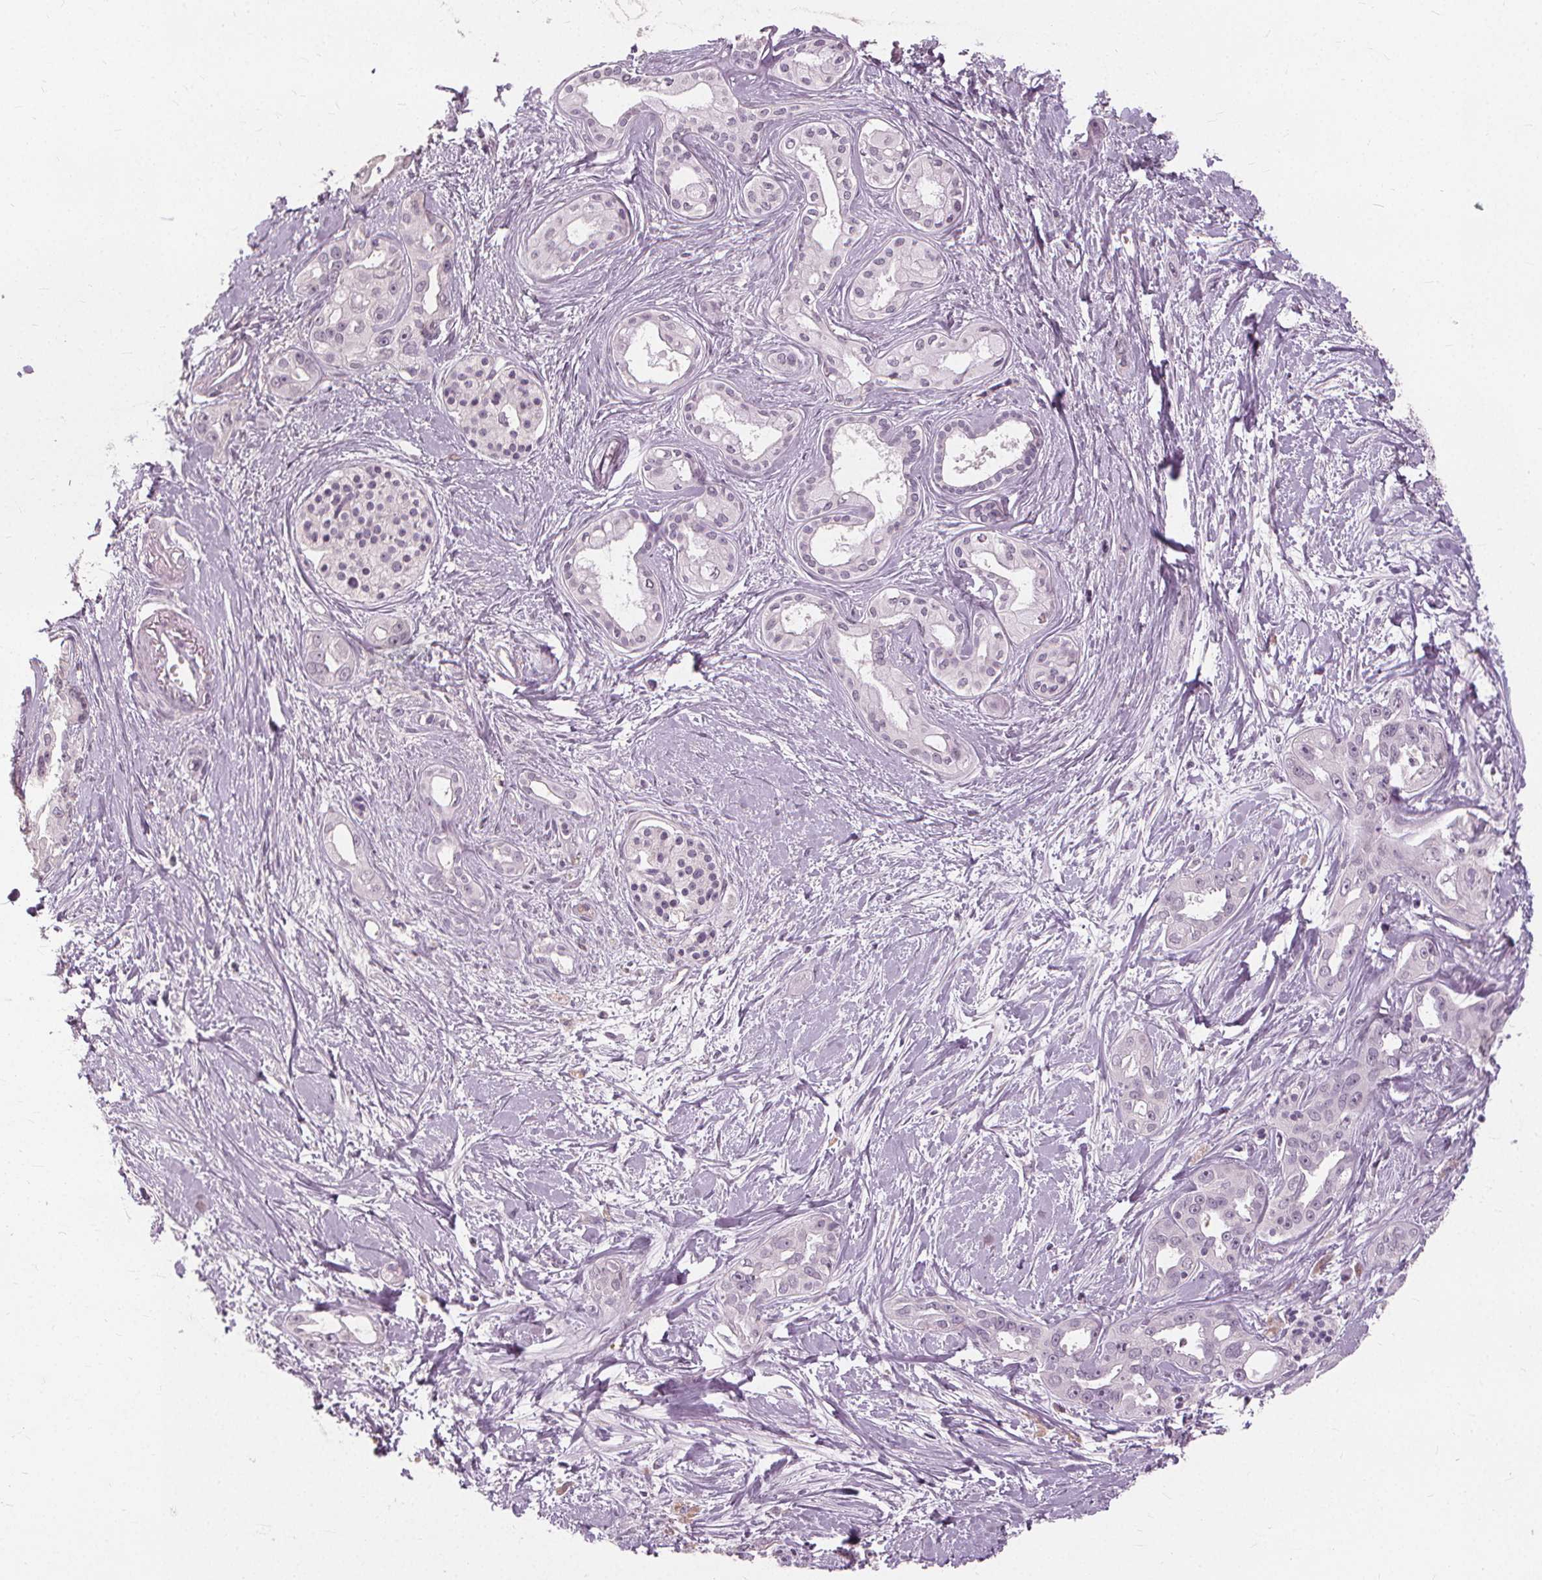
{"staining": {"intensity": "negative", "quantity": "none", "location": "none"}, "tissue": "pancreatic cancer", "cell_type": "Tumor cells", "image_type": "cancer", "snomed": [{"axis": "morphology", "description": "Adenocarcinoma, NOS"}, {"axis": "topography", "description": "Pancreas"}], "caption": "Micrograph shows no protein staining in tumor cells of pancreatic cancer (adenocarcinoma) tissue.", "gene": "SFTPD", "patient": {"sex": "female", "age": 50}}